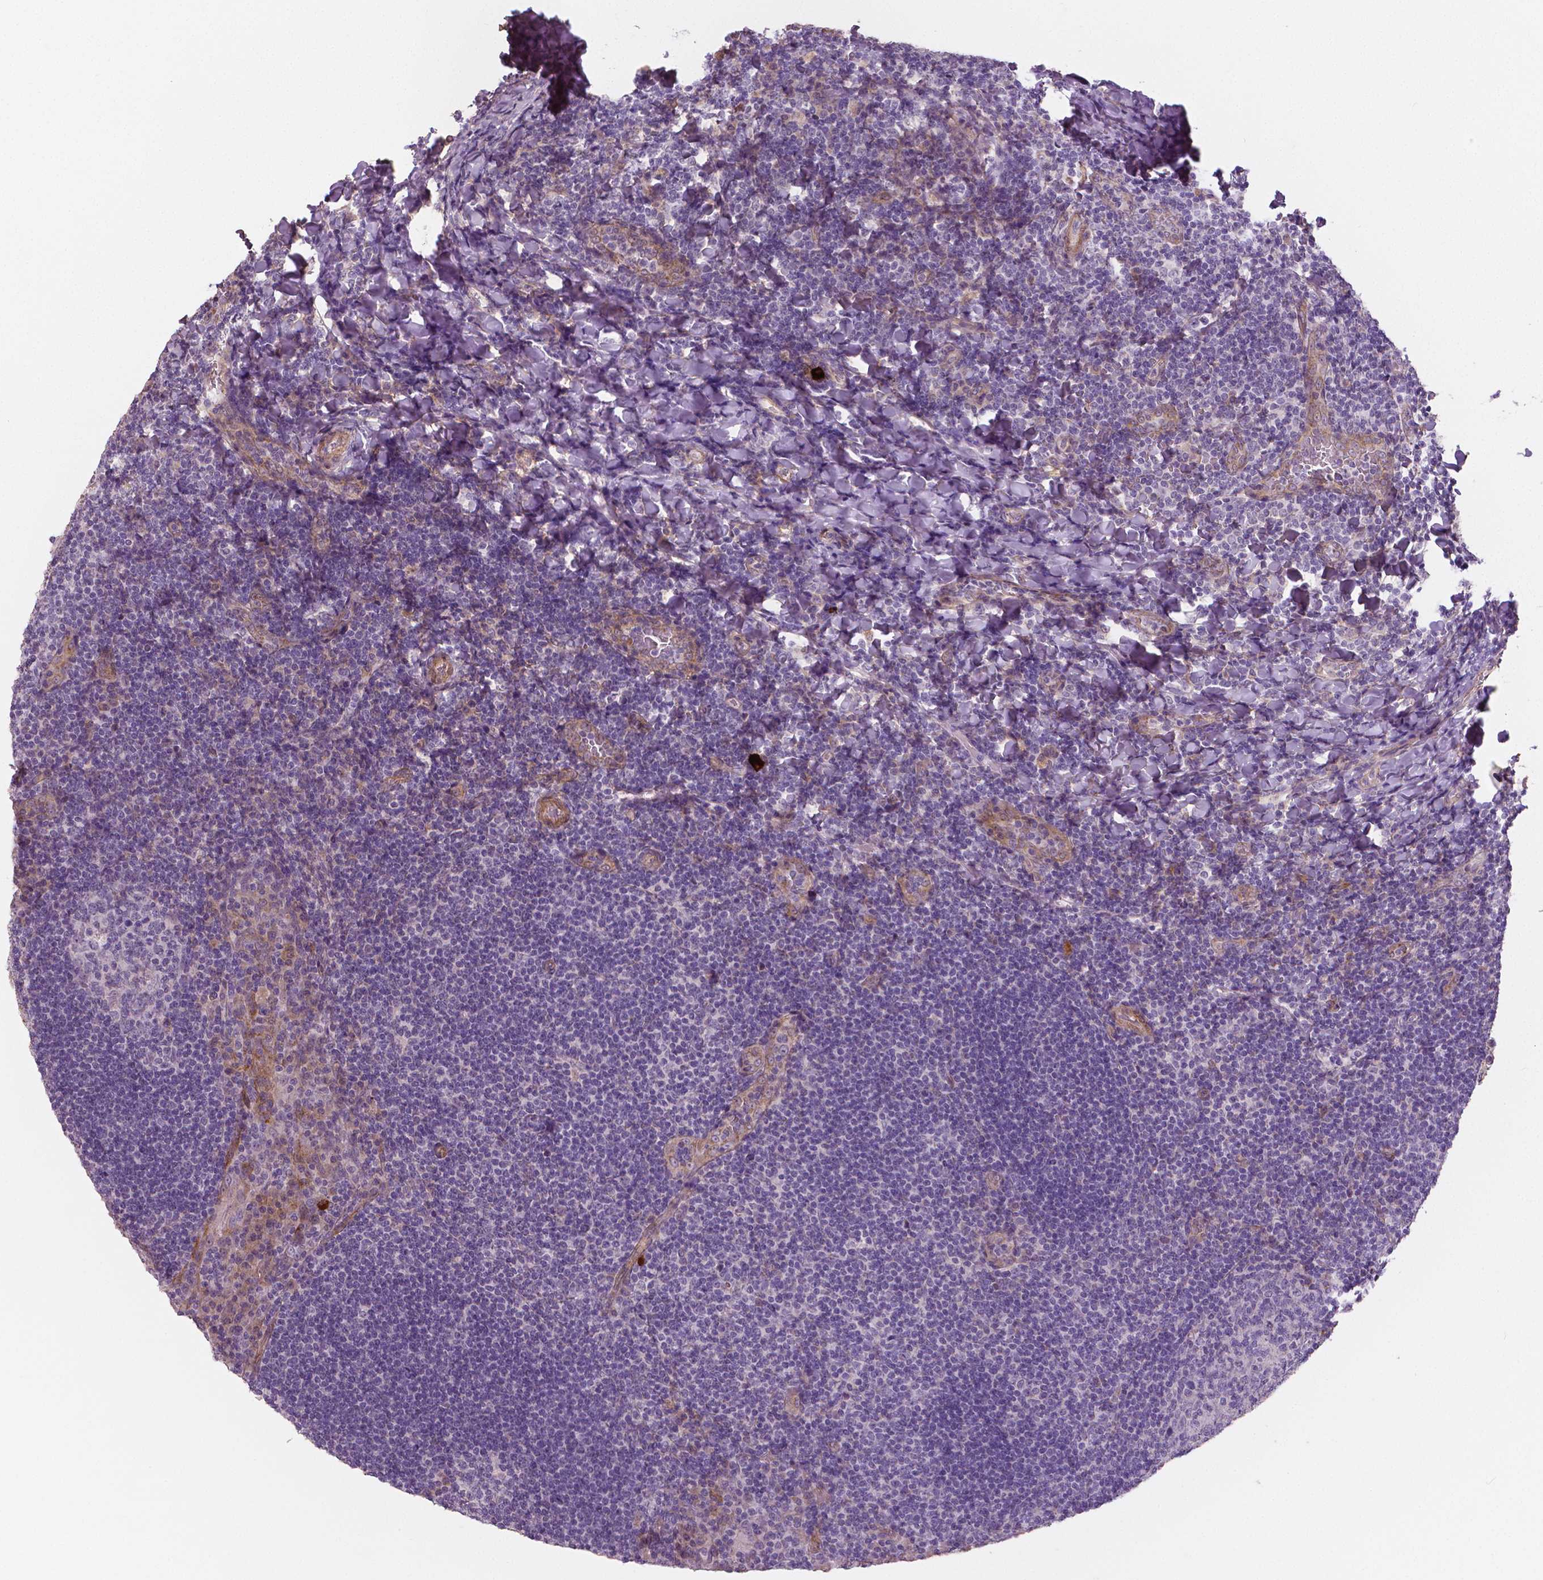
{"staining": {"intensity": "weak", "quantity": "<25%", "location": "cytoplasmic/membranous,nuclear"}, "tissue": "tonsil", "cell_type": "Germinal center cells", "image_type": "normal", "snomed": [{"axis": "morphology", "description": "Normal tissue, NOS"}, {"axis": "topography", "description": "Tonsil"}], "caption": "Protein analysis of normal tonsil exhibits no significant expression in germinal center cells.", "gene": "FLT1", "patient": {"sex": "male", "age": 17}}